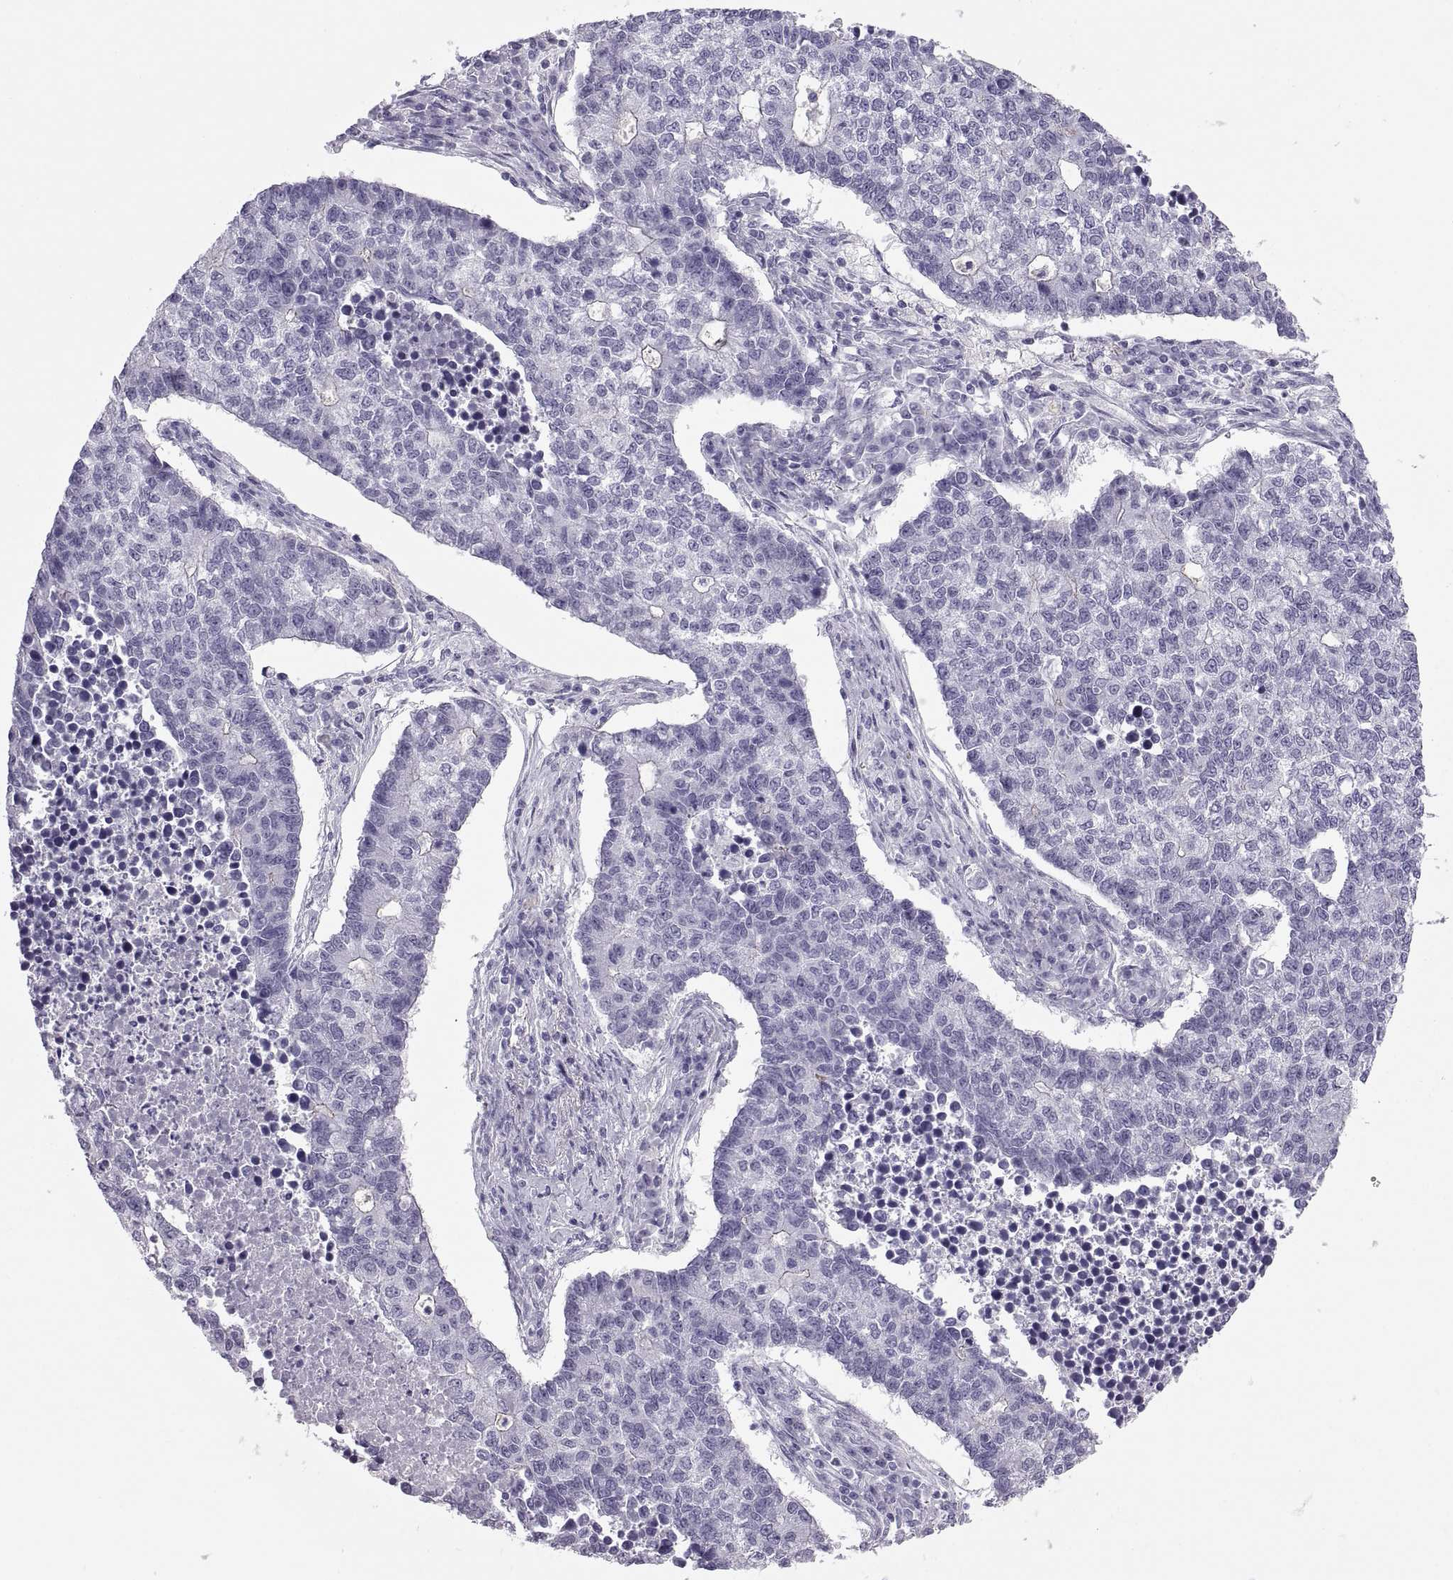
{"staining": {"intensity": "negative", "quantity": "none", "location": "none"}, "tissue": "lung cancer", "cell_type": "Tumor cells", "image_type": "cancer", "snomed": [{"axis": "morphology", "description": "Adenocarcinoma, NOS"}, {"axis": "topography", "description": "Lung"}], "caption": "Immunohistochemistry photomicrograph of human lung cancer stained for a protein (brown), which displays no expression in tumor cells. (Immunohistochemistry (ihc), brightfield microscopy, high magnification).", "gene": "QRICH2", "patient": {"sex": "male", "age": 57}}